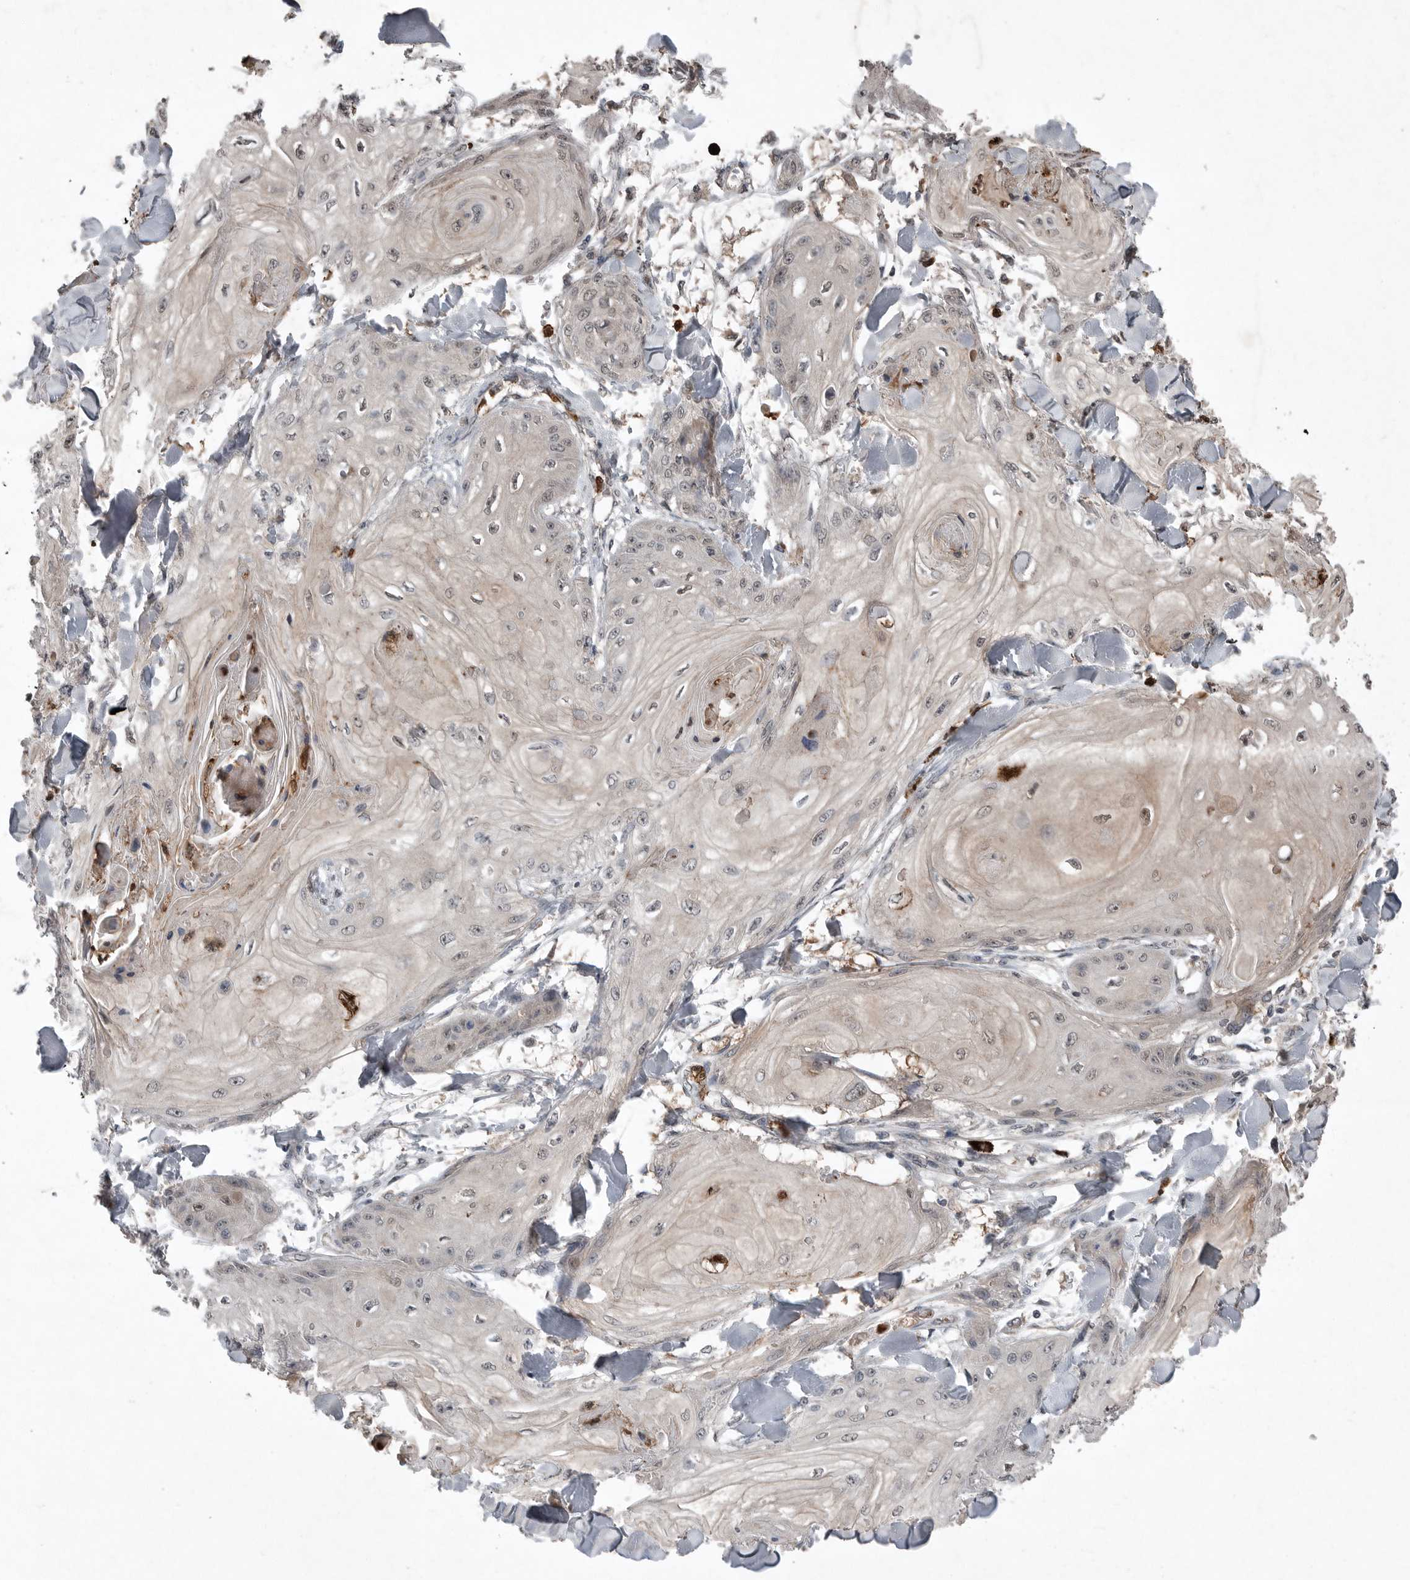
{"staining": {"intensity": "weak", "quantity": "<25%", "location": "cytoplasmic/membranous,nuclear"}, "tissue": "skin cancer", "cell_type": "Tumor cells", "image_type": "cancer", "snomed": [{"axis": "morphology", "description": "Squamous cell carcinoma, NOS"}, {"axis": "topography", "description": "Skin"}], "caption": "IHC of skin squamous cell carcinoma displays no positivity in tumor cells.", "gene": "SCP2", "patient": {"sex": "male", "age": 74}}